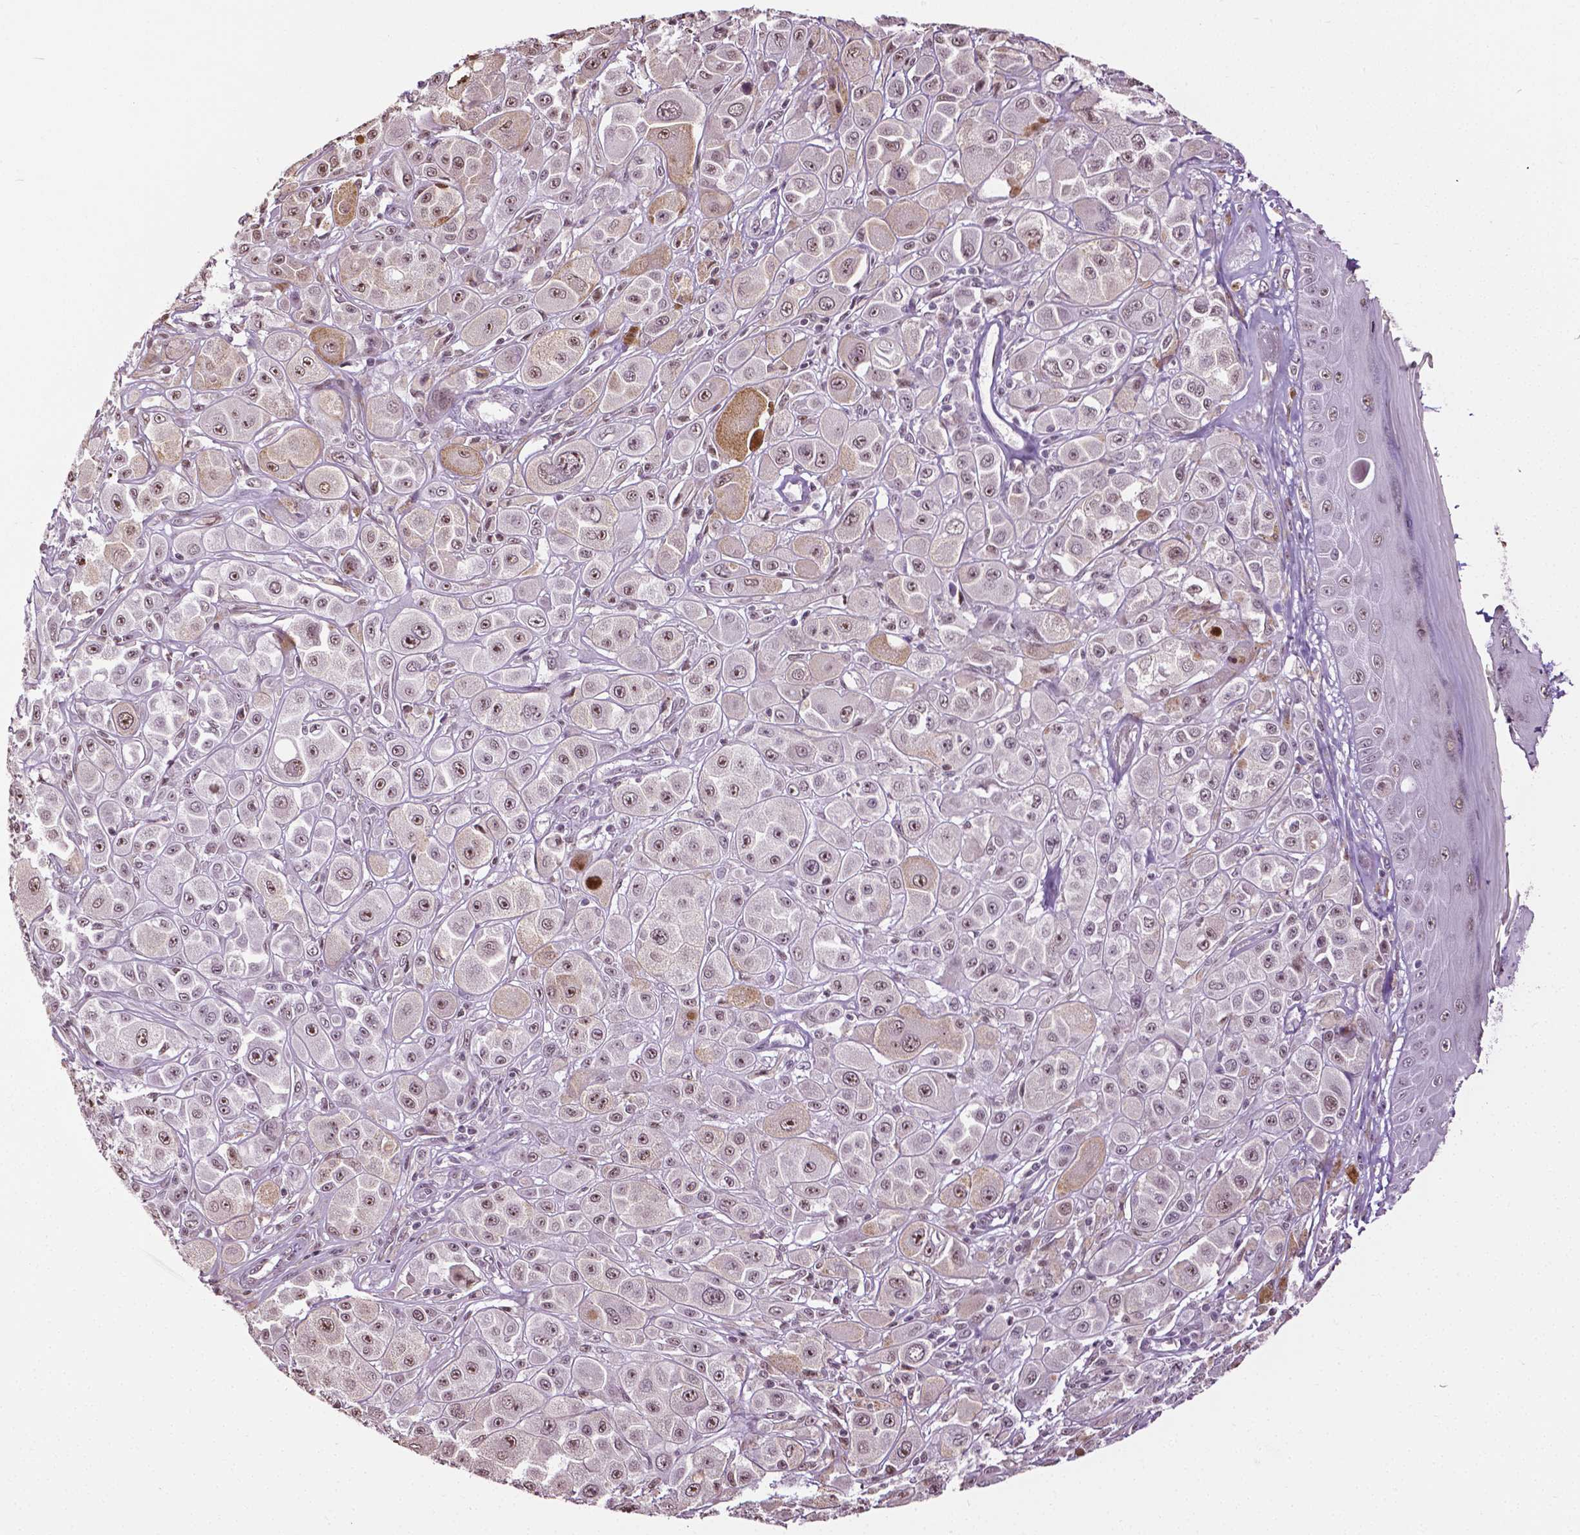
{"staining": {"intensity": "weak", "quantity": "25%-75%", "location": "nuclear"}, "tissue": "melanoma", "cell_type": "Tumor cells", "image_type": "cancer", "snomed": [{"axis": "morphology", "description": "Malignant melanoma, NOS"}, {"axis": "topography", "description": "Skin"}], "caption": "Malignant melanoma was stained to show a protein in brown. There is low levels of weak nuclear expression in approximately 25%-75% of tumor cells. The protein is stained brown, and the nuclei are stained in blue (DAB (3,3'-diaminobenzidine) IHC with brightfield microscopy, high magnification).", "gene": "DLX5", "patient": {"sex": "male", "age": 67}}